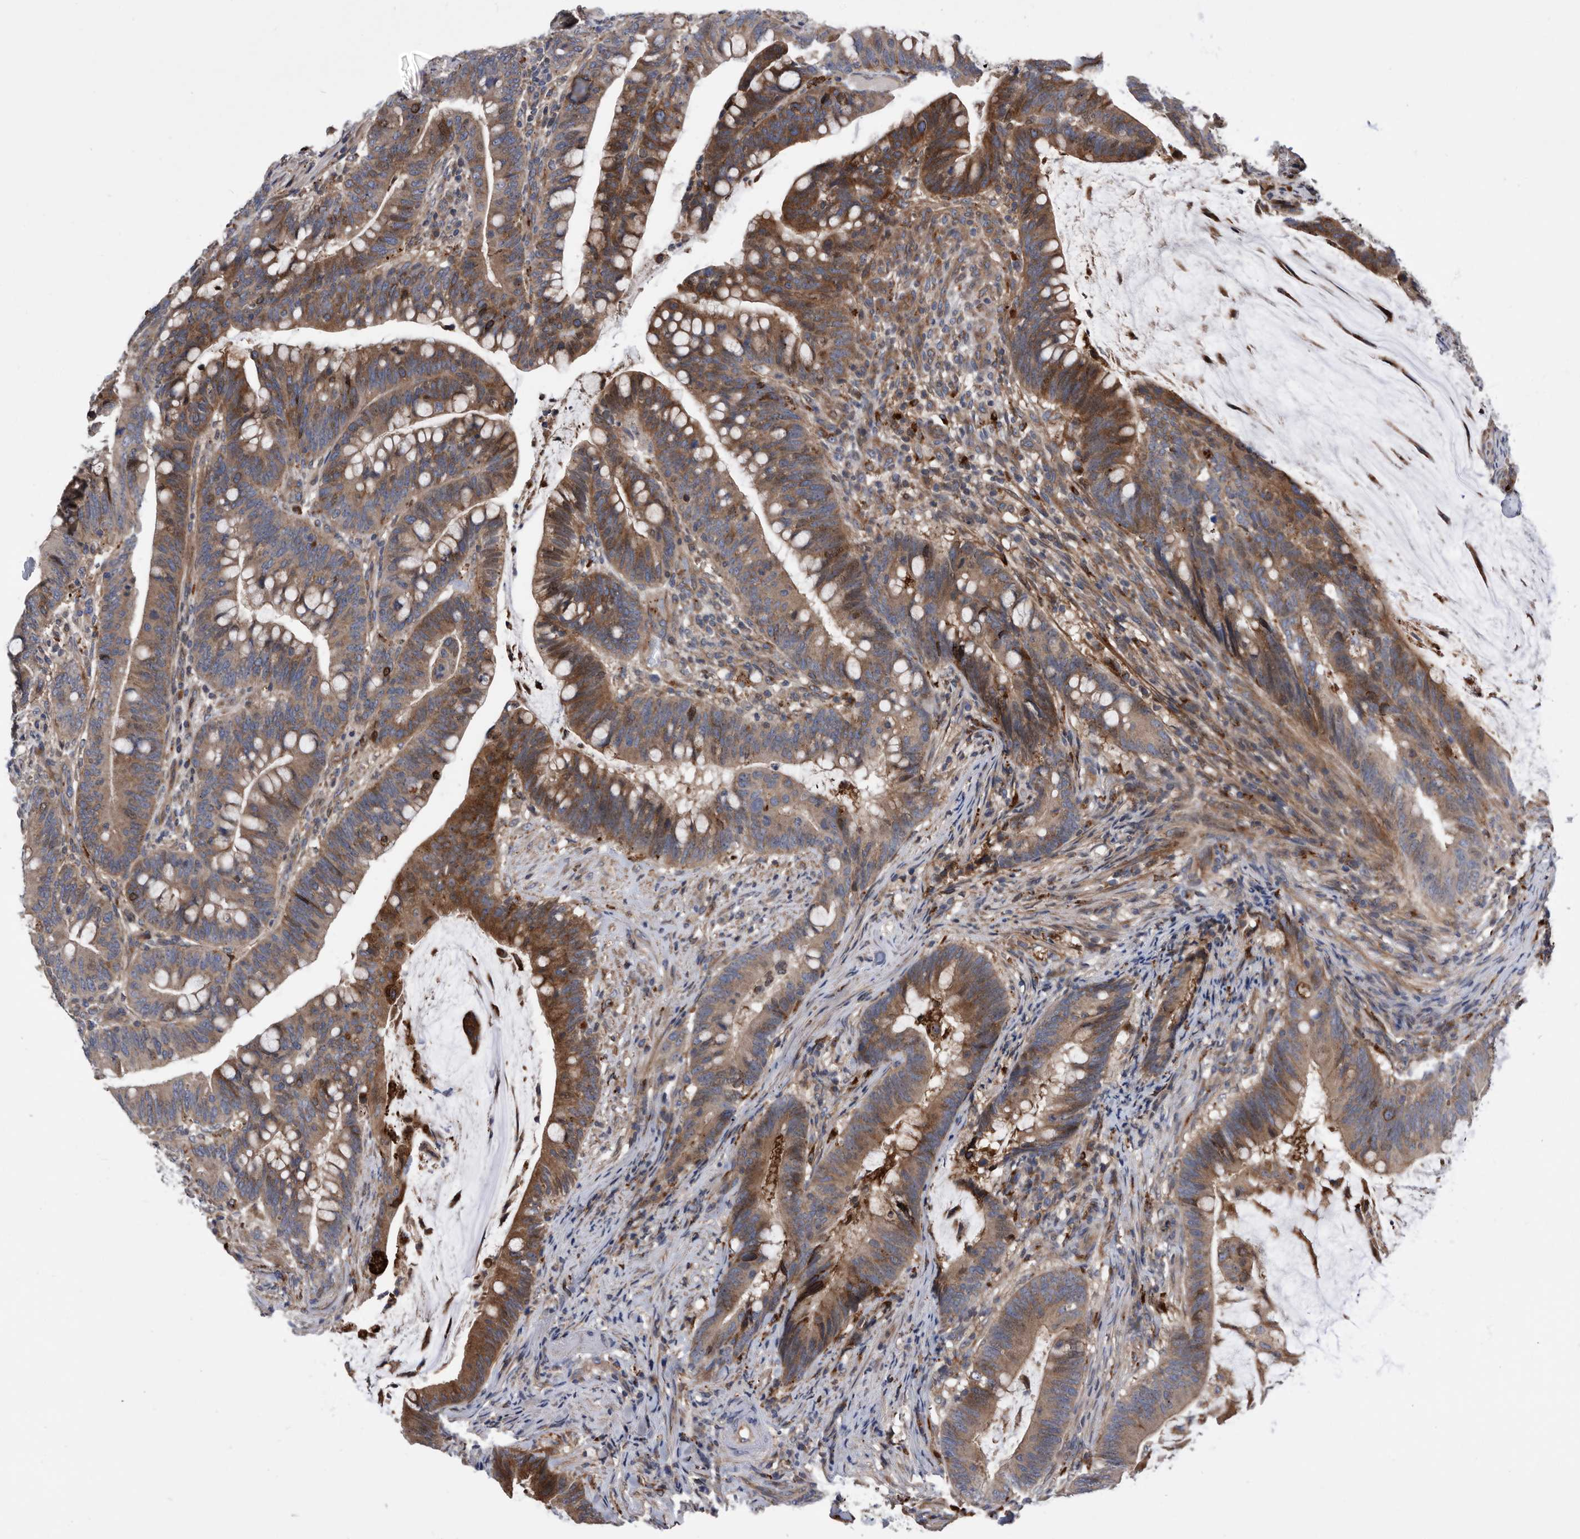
{"staining": {"intensity": "moderate", "quantity": ">75%", "location": "cytoplasmic/membranous"}, "tissue": "colorectal cancer", "cell_type": "Tumor cells", "image_type": "cancer", "snomed": [{"axis": "morphology", "description": "Adenocarcinoma, NOS"}, {"axis": "topography", "description": "Colon"}], "caption": "Immunohistochemistry (IHC) photomicrograph of neoplastic tissue: colorectal cancer (adenocarcinoma) stained using immunohistochemistry exhibits medium levels of moderate protein expression localized specifically in the cytoplasmic/membranous of tumor cells, appearing as a cytoplasmic/membranous brown color.", "gene": "BAIAP3", "patient": {"sex": "female", "age": 66}}